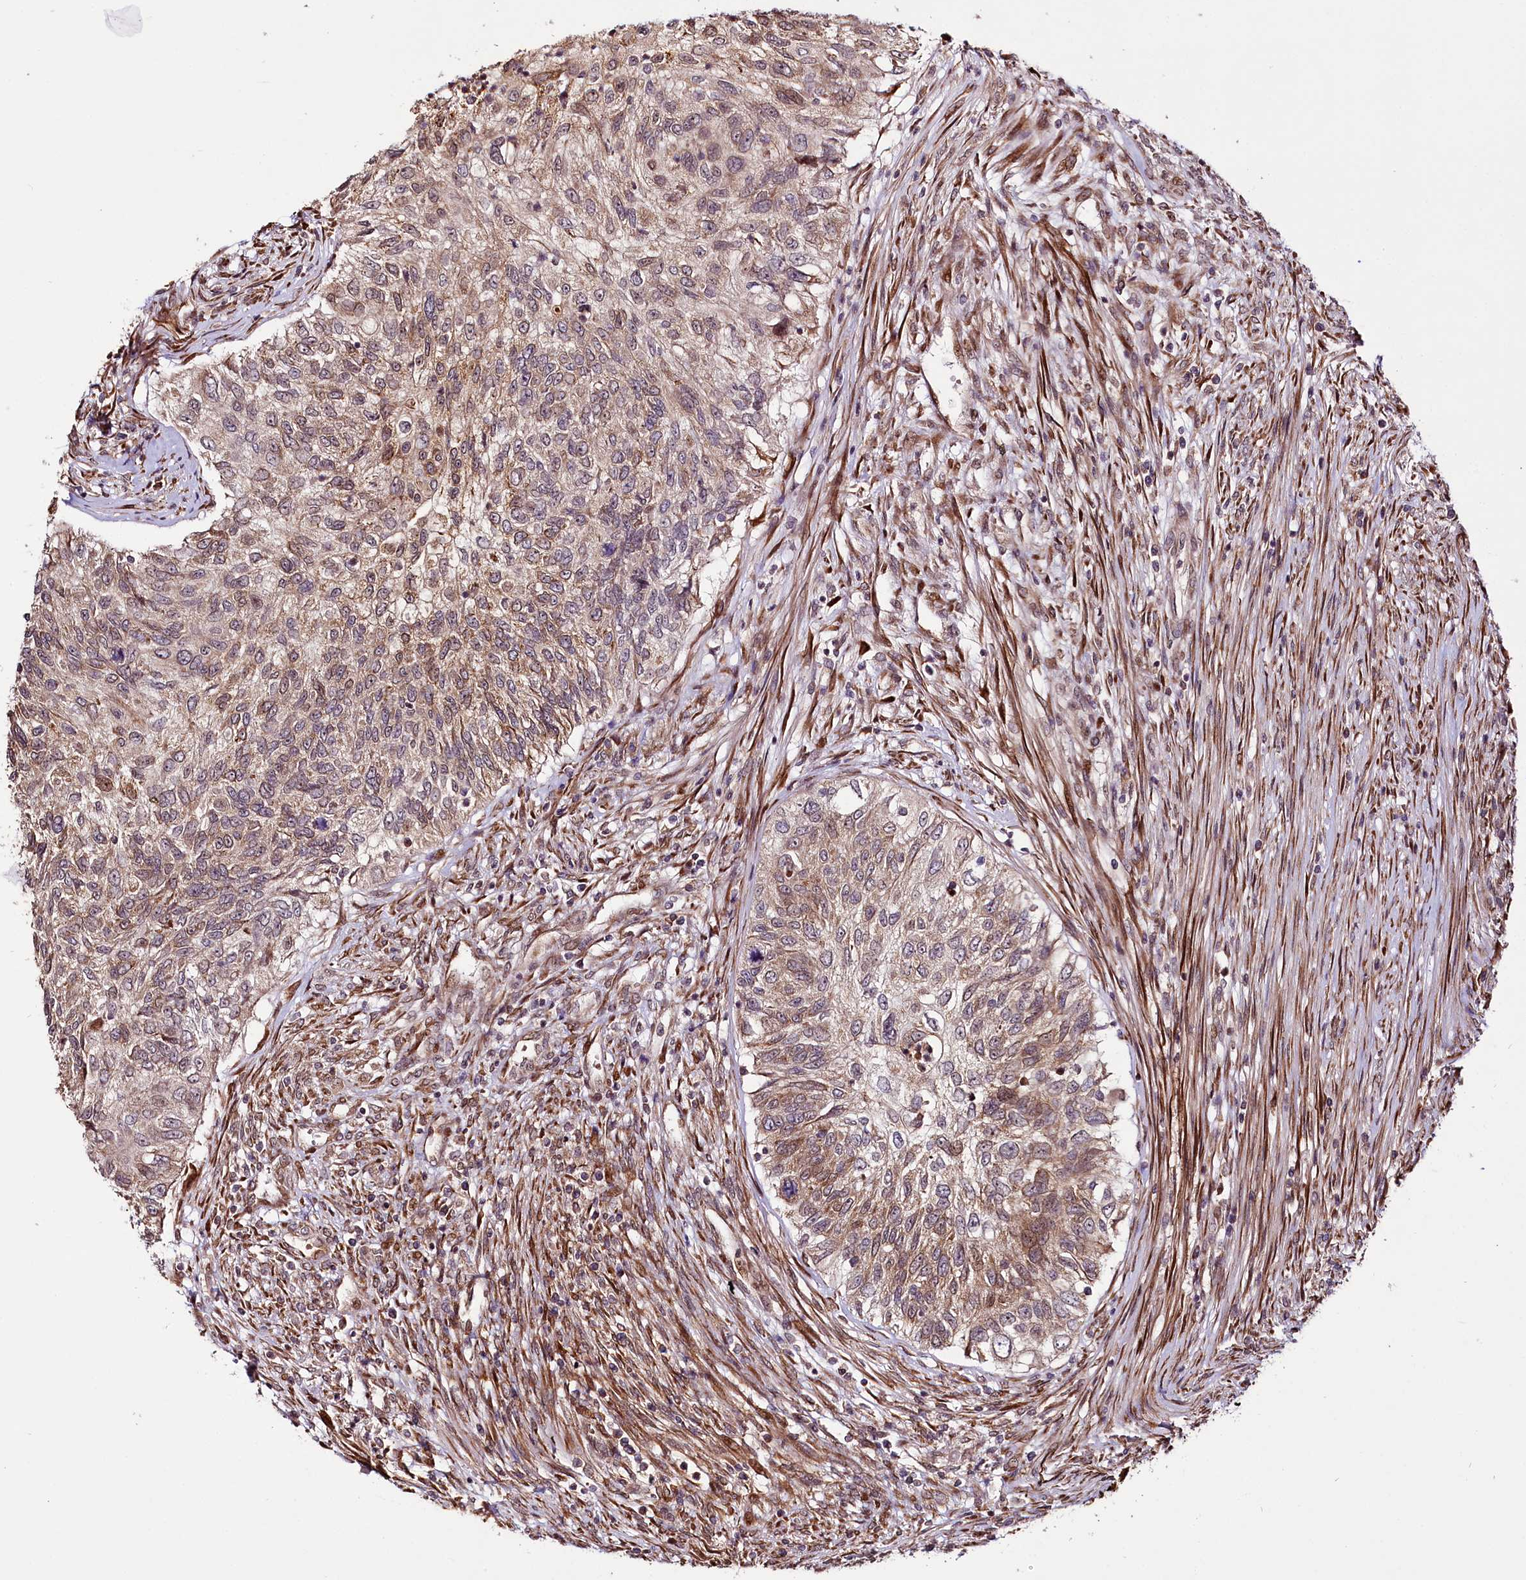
{"staining": {"intensity": "weak", "quantity": ">75%", "location": "cytoplasmic/membranous"}, "tissue": "urothelial cancer", "cell_type": "Tumor cells", "image_type": "cancer", "snomed": [{"axis": "morphology", "description": "Urothelial carcinoma, High grade"}, {"axis": "topography", "description": "Urinary bladder"}], "caption": "A brown stain highlights weak cytoplasmic/membranous staining of a protein in urothelial cancer tumor cells.", "gene": "CUTC", "patient": {"sex": "female", "age": 60}}